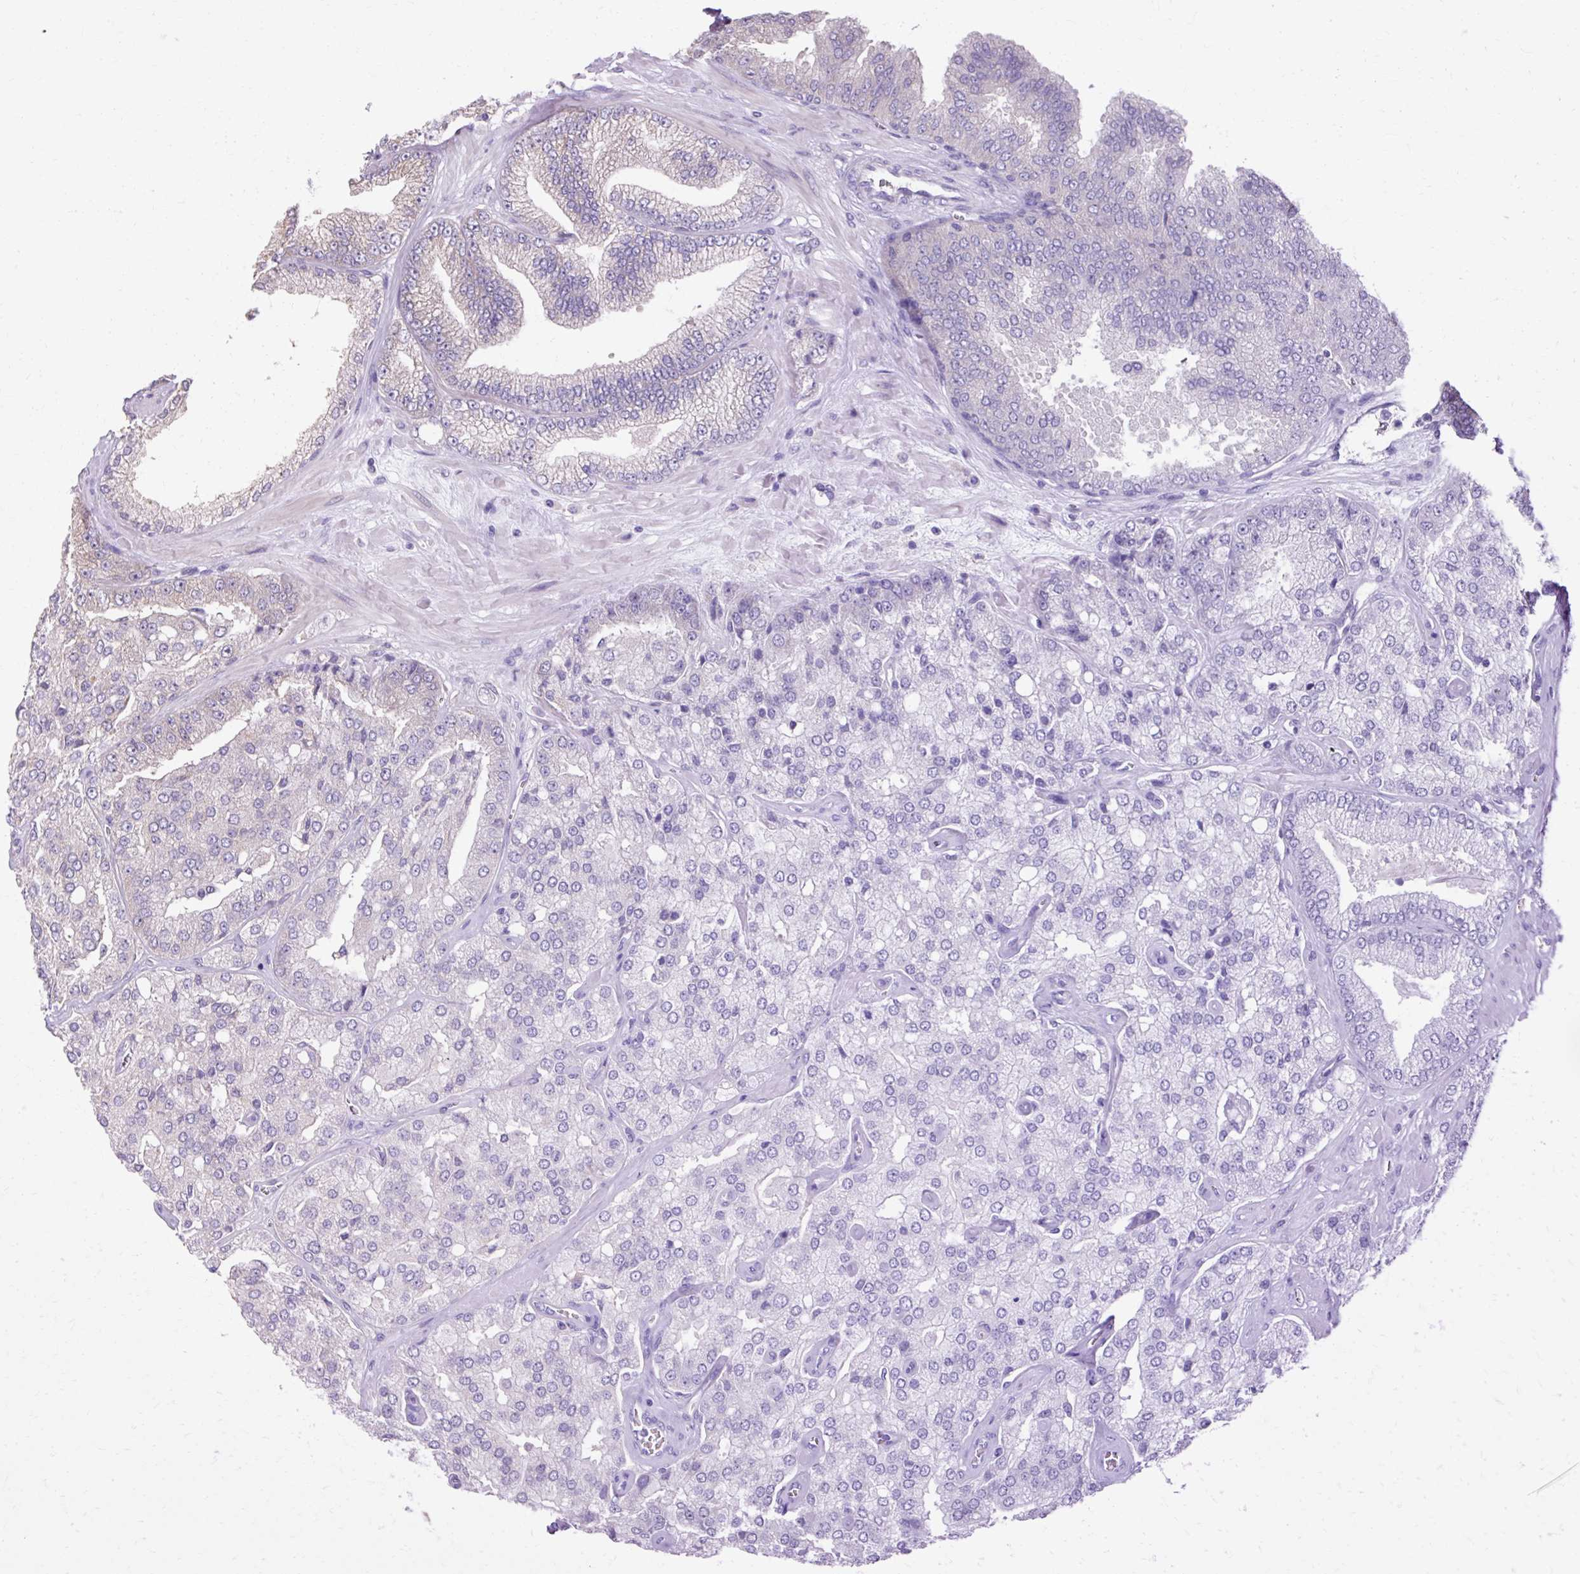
{"staining": {"intensity": "weak", "quantity": "<25%", "location": "cytoplasmic/membranous"}, "tissue": "prostate cancer", "cell_type": "Tumor cells", "image_type": "cancer", "snomed": [{"axis": "morphology", "description": "Adenocarcinoma, High grade"}, {"axis": "topography", "description": "Prostate"}], "caption": "Tumor cells are negative for brown protein staining in adenocarcinoma (high-grade) (prostate).", "gene": "GEMIN2", "patient": {"sex": "male", "age": 68}}